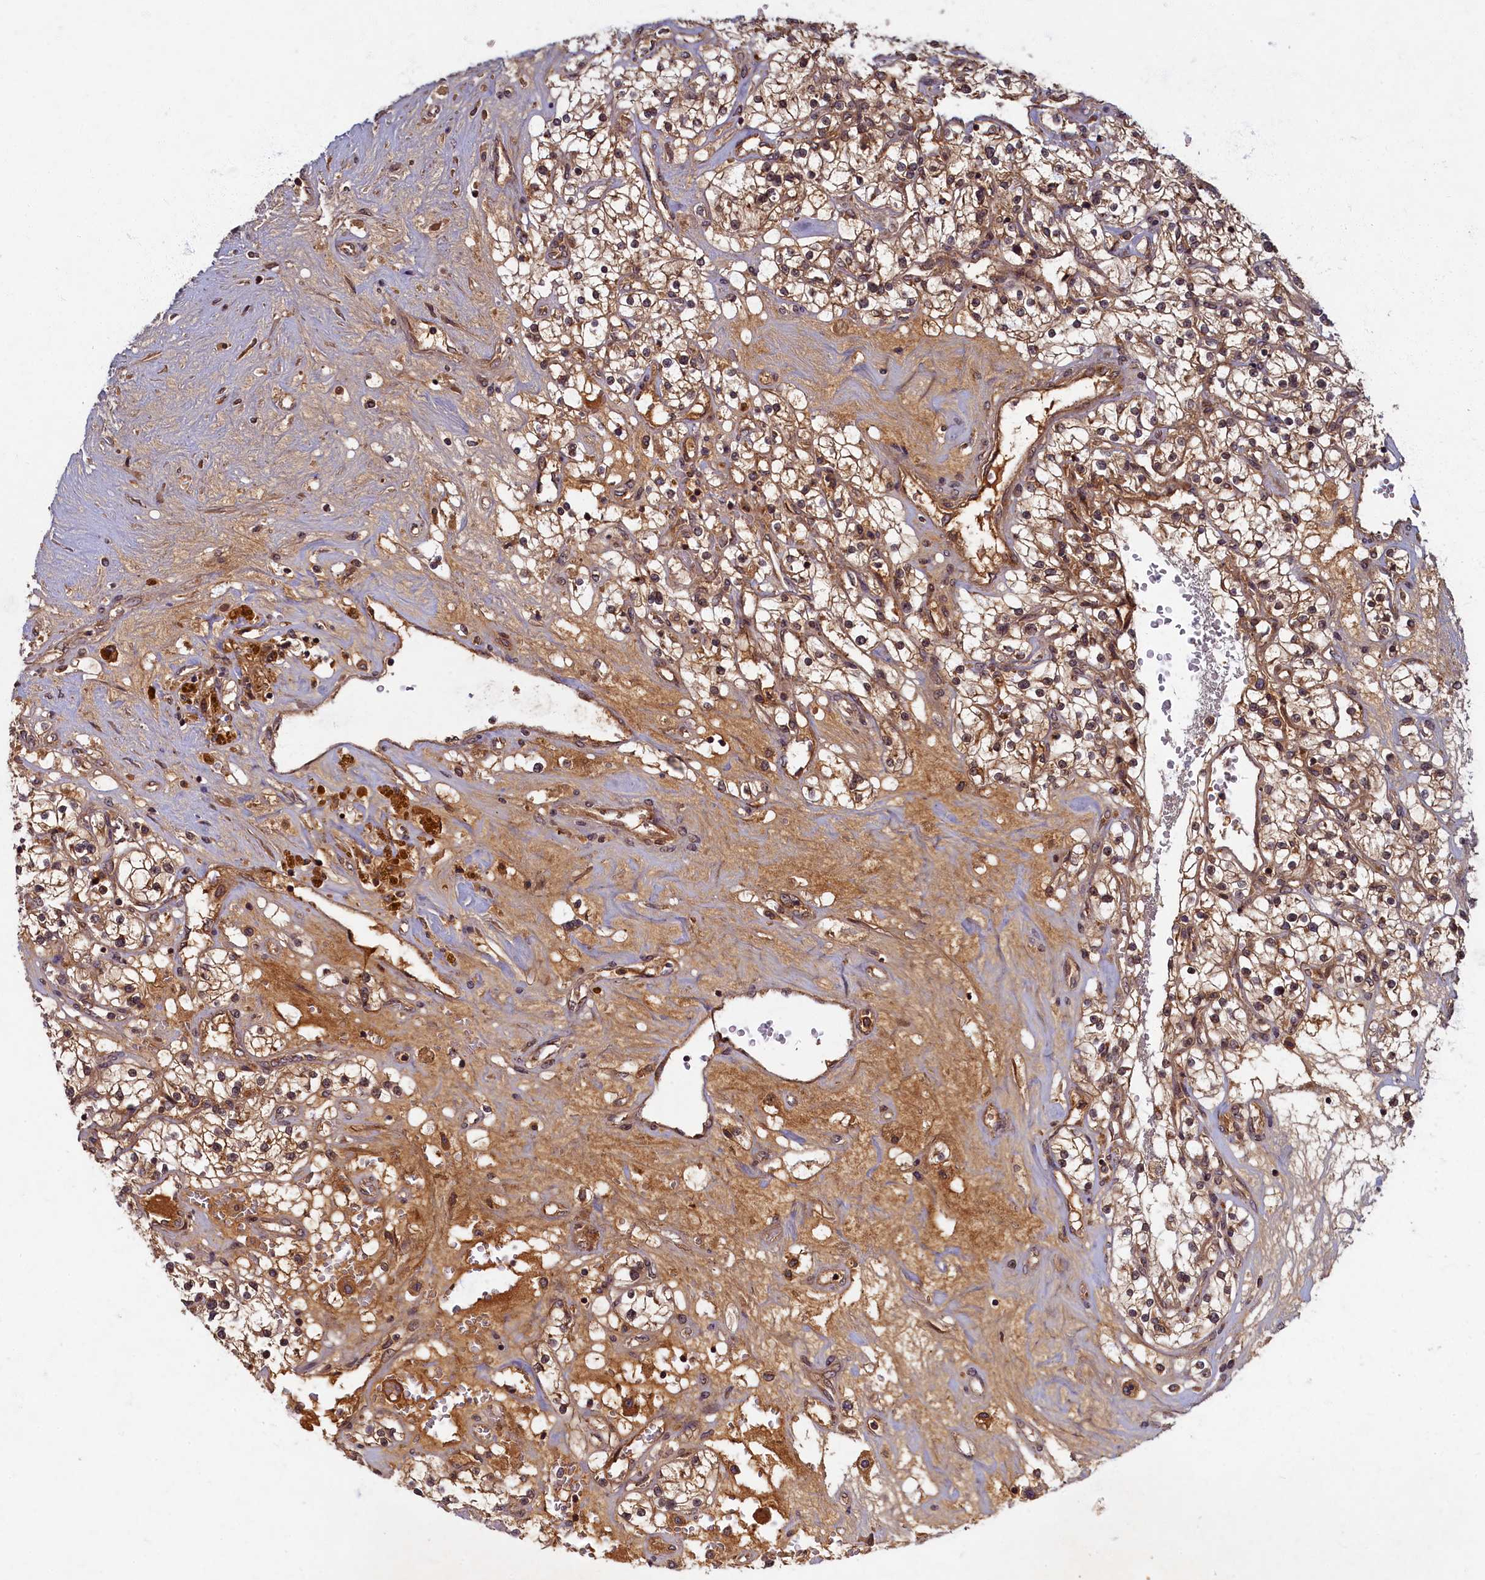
{"staining": {"intensity": "moderate", "quantity": ">75%", "location": "cytoplasmic/membranous,nuclear"}, "tissue": "renal cancer", "cell_type": "Tumor cells", "image_type": "cancer", "snomed": [{"axis": "morphology", "description": "Normal tissue, NOS"}, {"axis": "morphology", "description": "Adenocarcinoma, NOS"}, {"axis": "topography", "description": "Kidney"}], "caption": "Renal cancer (adenocarcinoma) stained for a protein displays moderate cytoplasmic/membranous and nuclear positivity in tumor cells.", "gene": "BICD1", "patient": {"sex": "male", "age": 68}}